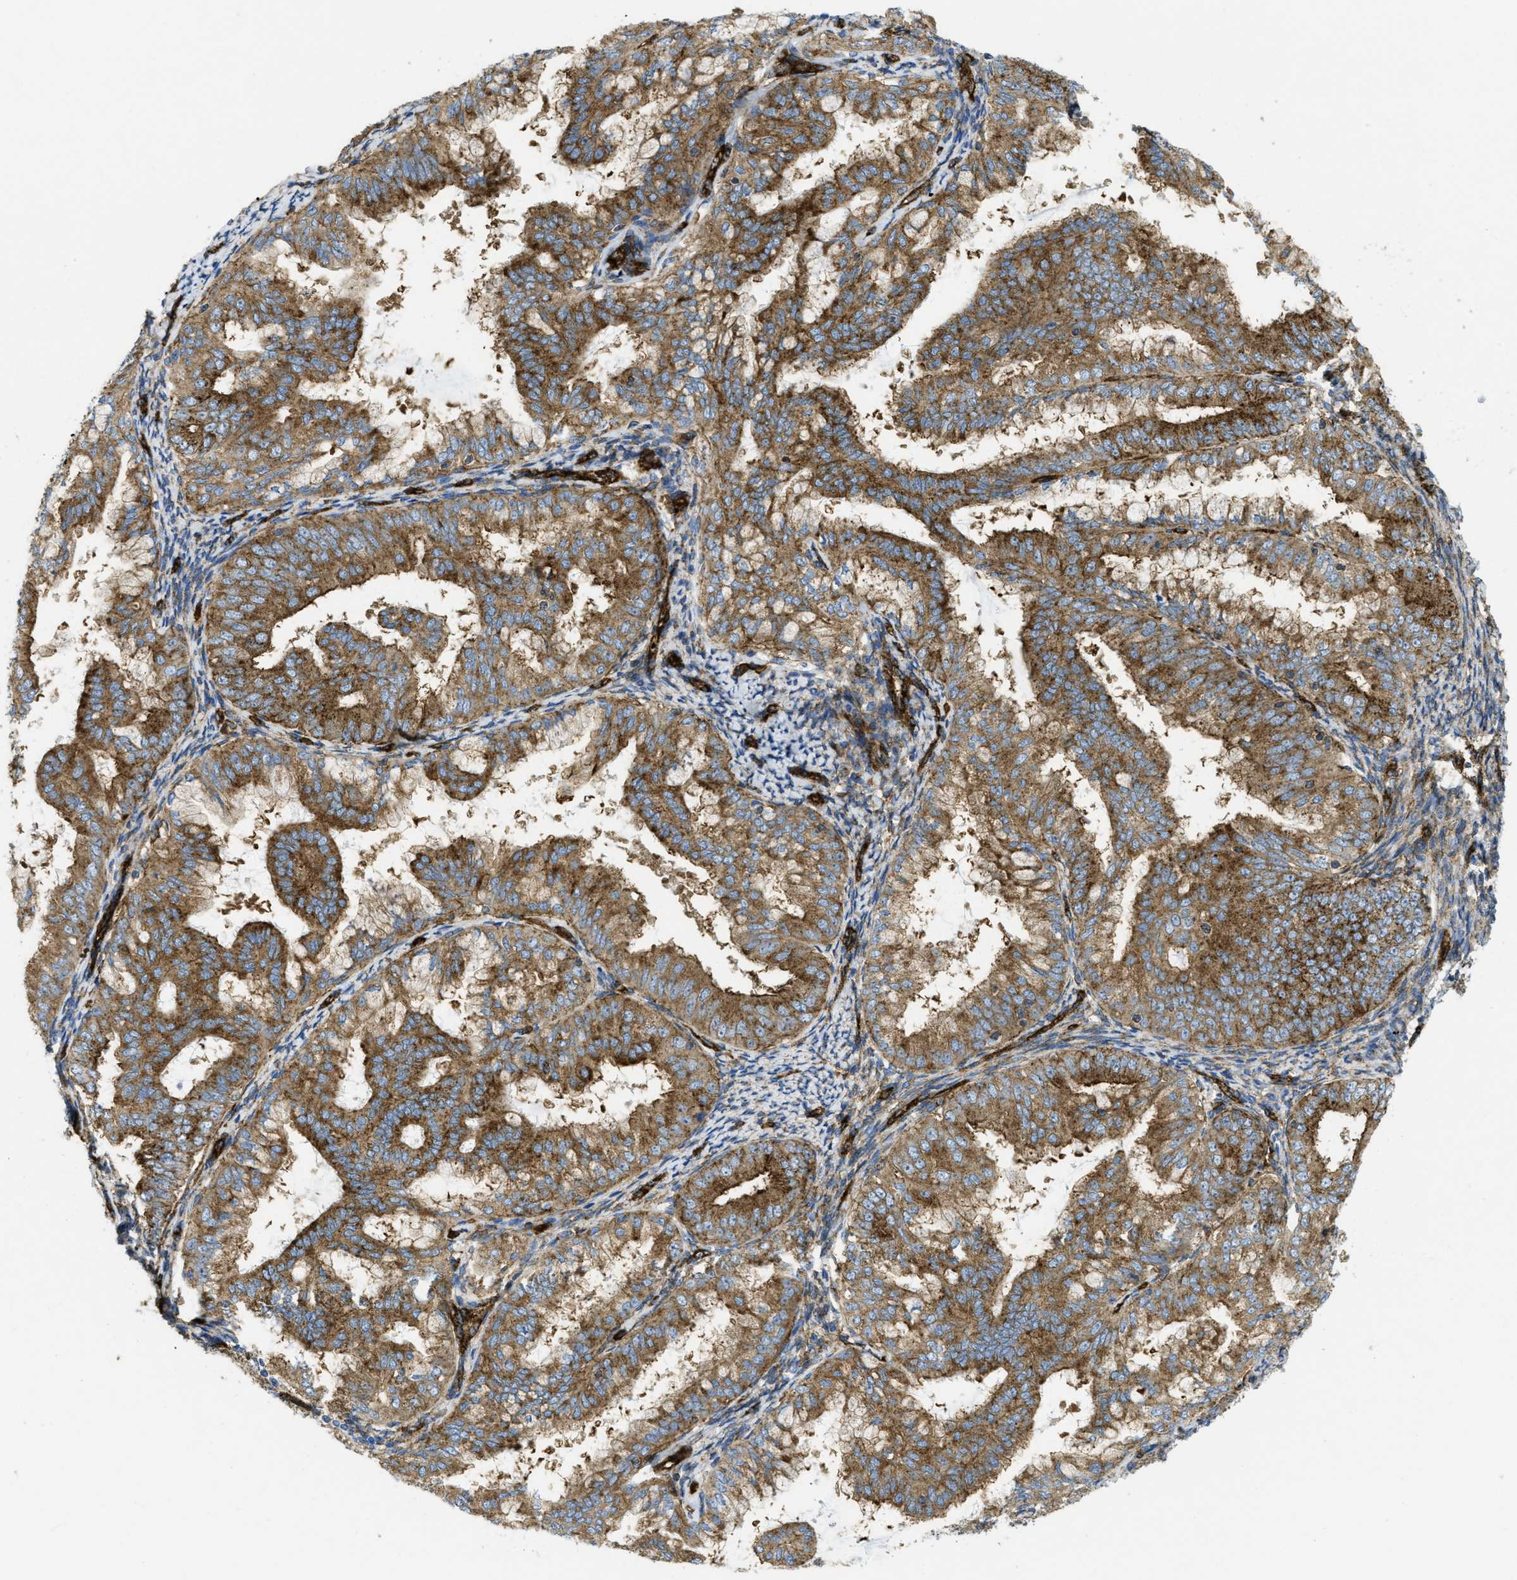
{"staining": {"intensity": "moderate", "quantity": ">75%", "location": "cytoplasmic/membranous"}, "tissue": "endometrial cancer", "cell_type": "Tumor cells", "image_type": "cancer", "snomed": [{"axis": "morphology", "description": "Adenocarcinoma, NOS"}, {"axis": "topography", "description": "Endometrium"}], "caption": "The image displays a brown stain indicating the presence of a protein in the cytoplasmic/membranous of tumor cells in endometrial cancer (adenocarcinoma).", "gene": "HIP1", "patient": {"sex": "female", "age": 63}}